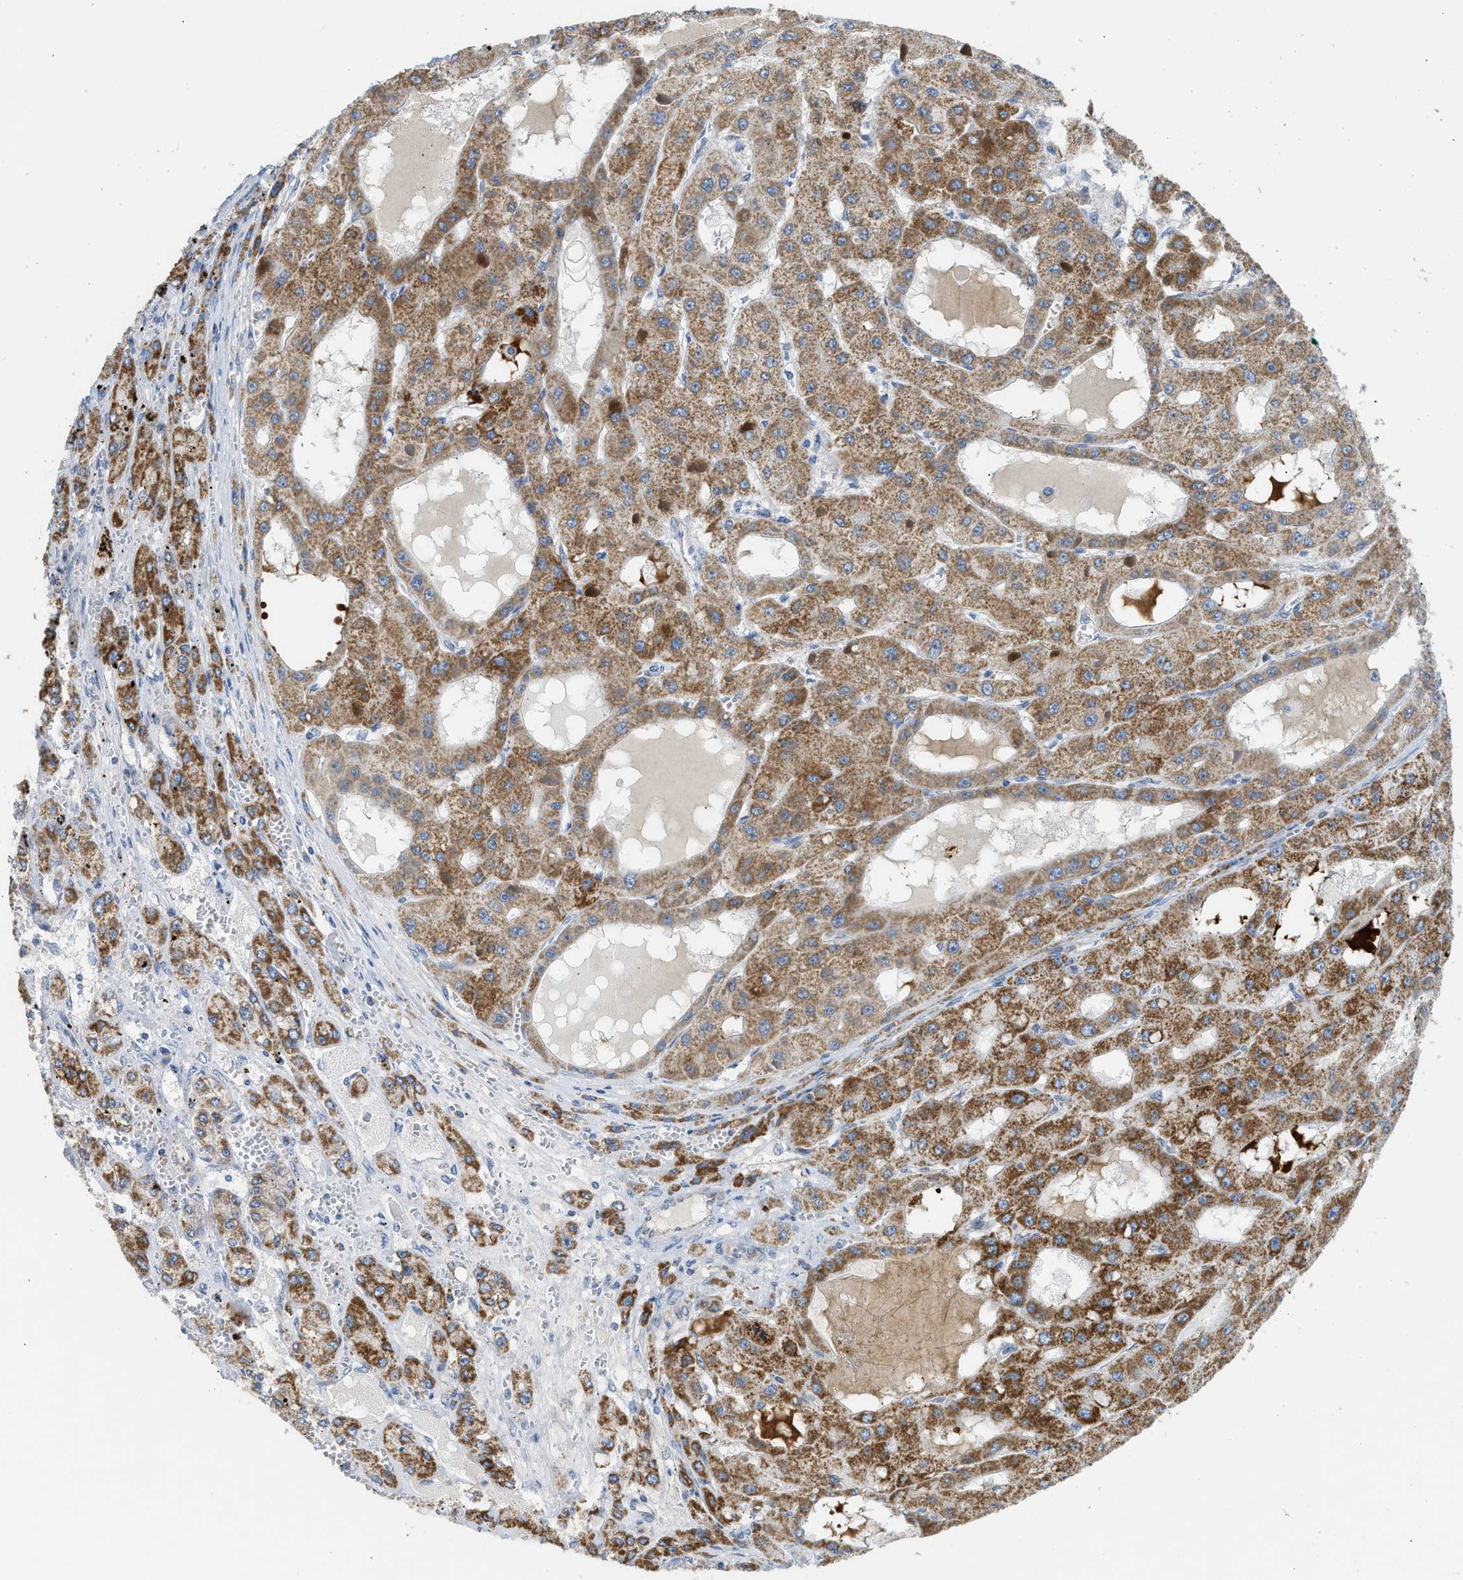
{"staining": {"intensity": "strong", "quantity": ">75%", "location": "cytoplasmic/membranous"}, "tissue": "liver cancer", "cell_type": "Tumor cells", "image_type": "cancer", "snomed": [{"axis": "morphology", "description": "Carcinoma, Hepatocellular, NOS"}, {"axis": "topography", "description": "Liver"}], "caption": "Brown immunohistochemical staining in human liver cancer reveals strong cytoplasmic/membranous positivity in approximately >75% of tumor cells.", "gene": "GOT2", "patient": {"sex": "female", "age": 73}}